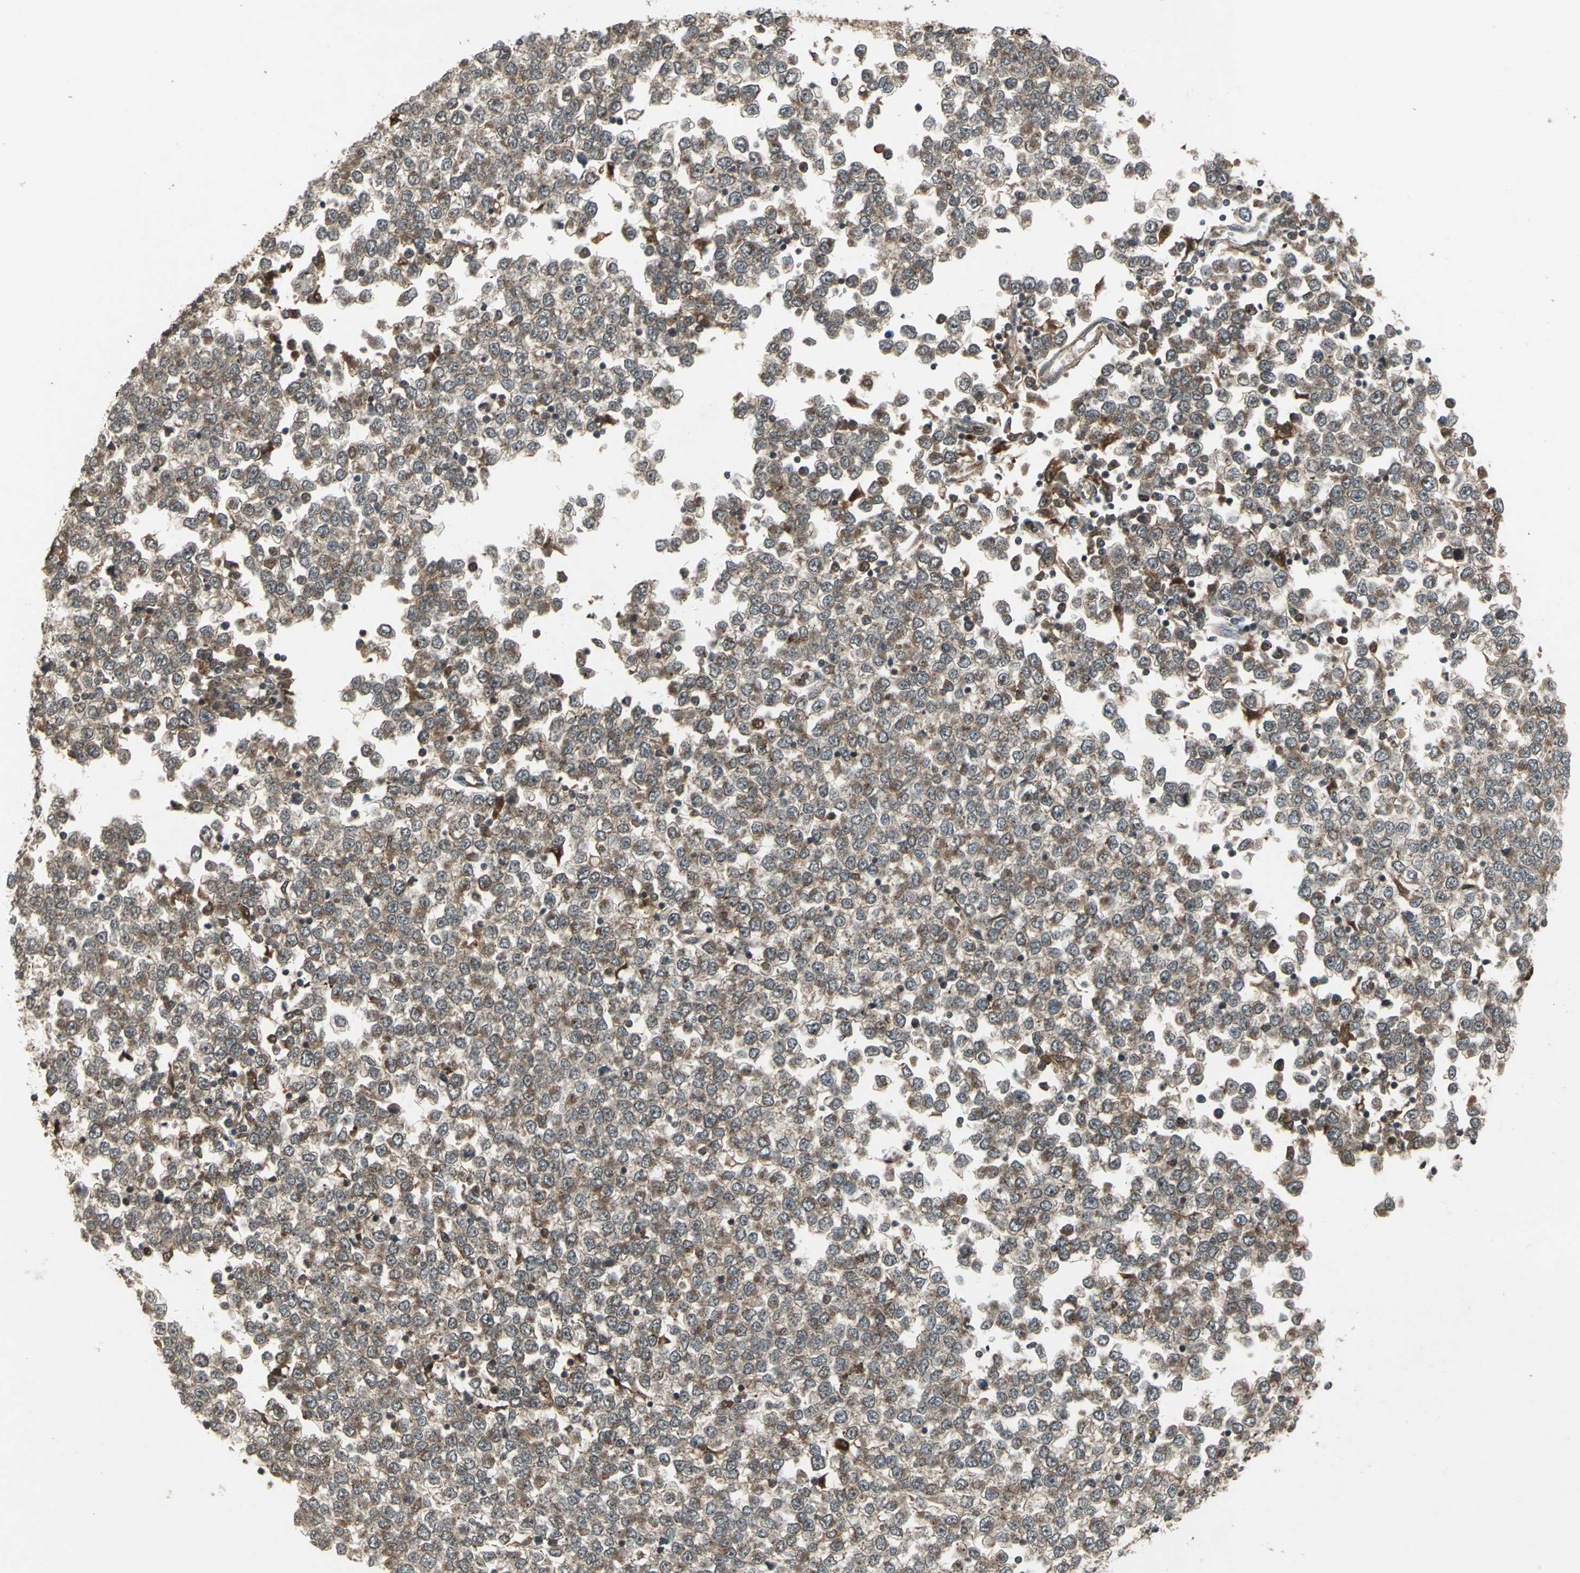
{"staining": {"intensity": "moderate", "quantity": ">75%", "location": "cytoplasmic/membranous"}, "tissue": "testis cancer", "cell_type": "Tumor cells", "image_type": "cancer", "snomed": [{"axis": "morphology", "description": "Seminoma, NOS"}, {"axis": "topography", "description": "Testis"}], "caption": "This image reveals immunohistochemistry (IHC) staining of testis cancer, with medium moderate cytoplasmic/membranous positivity in about >75% of tumor cells.", "gene": "PYCARD", "patient": {"sex": "male", "age": 65}}